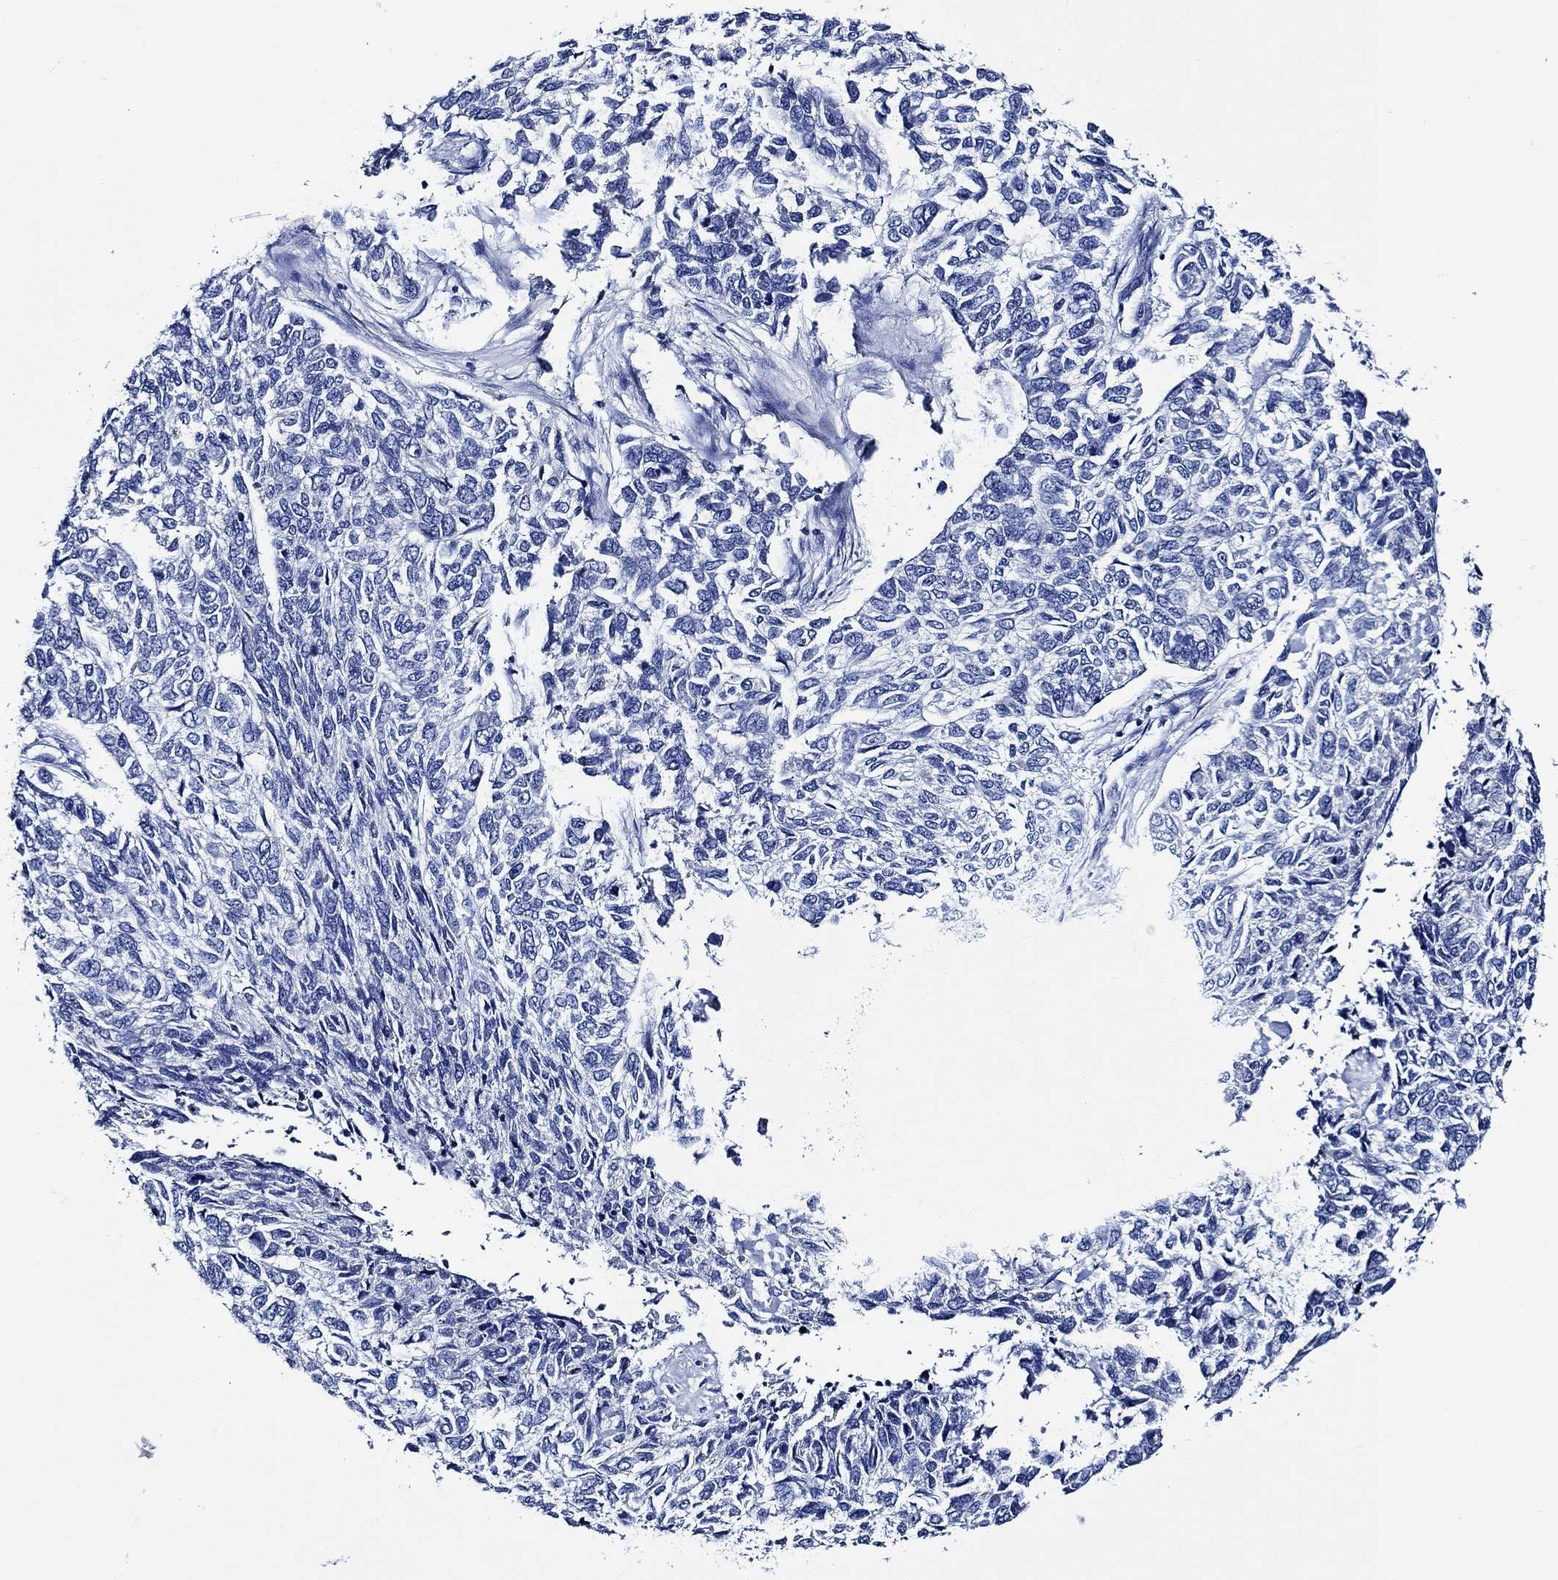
{"staining": {"intensity": "negative", "quantity": "none", "location": "none"}, "tissue": "skin cancer", "cell_type": "Tumor cells", "image_type": "cancer", "snomed": [{"axis": "morphology", "description": "Basal cell carcinoma"}, {"axis": "topography", "description": "Skin"}], "caption": "Basal cell carcinoma (skin) was stained to show a protein in brown. There is no significant expression in tumor cells.", "gene": "WDR62", "patient": {"sex": "female", "age": 65}}